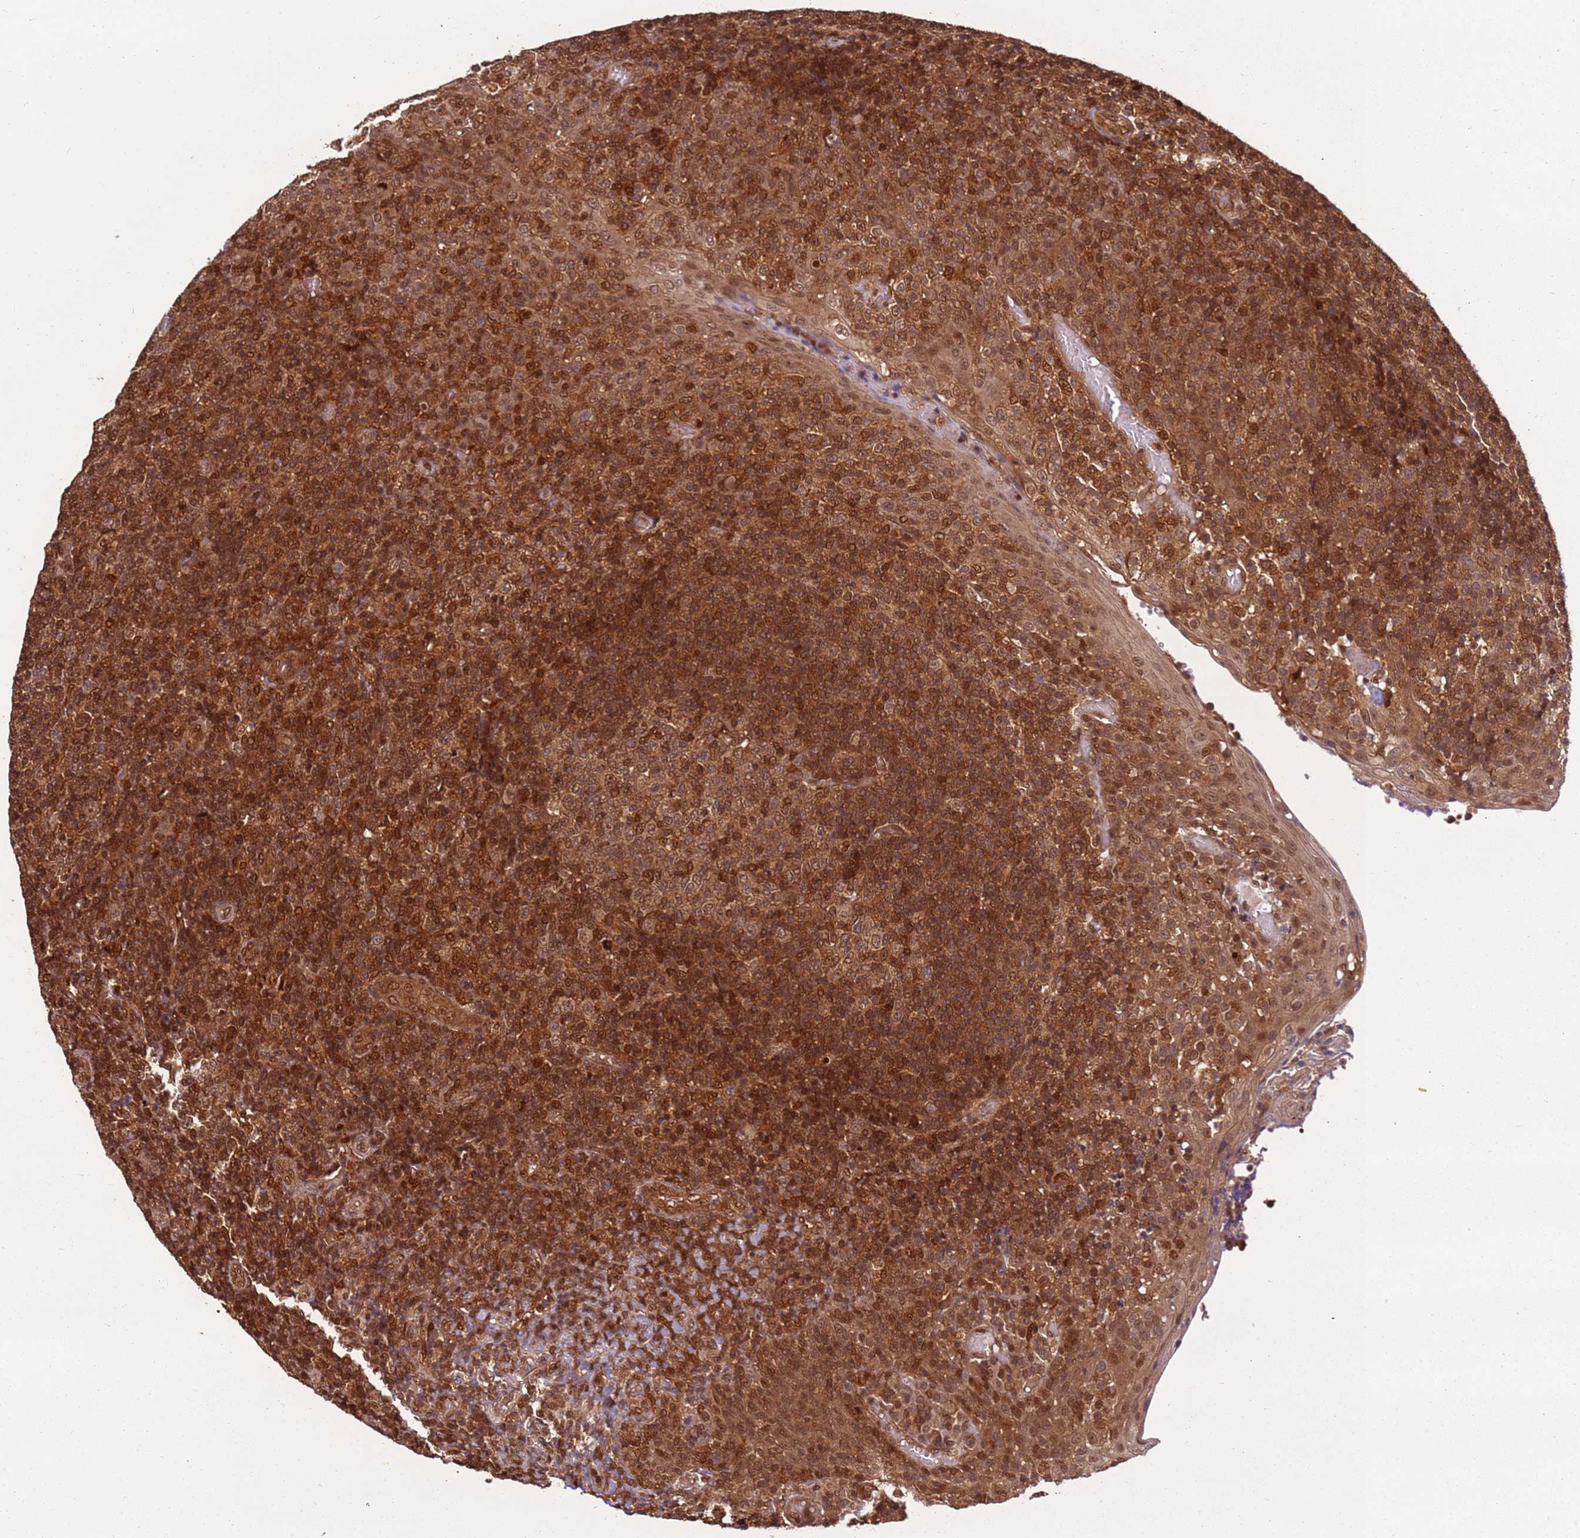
{"staining": {"intensity": "moderate", "quantity": "25%-75%", "location": "cytoplasmic/membranous,nuclear"}, "tissue": "tonsil", "cell_type": "Germinal center cells", "image_type": "normal", "snomed": [{"axis": "morphology", "description": "Normal tissue, NOS"}, {"axis": "topography", "description": "Tonsil"}], "caption": "Immunohistochemistry (IHC) of benign human tonsil reveals medium levels of moderate cytoplasmic/membranous,nuclear expression in about 25%-75% of germinal center cells.", "gene": "PGLS", "patient": {"sex": "female", "age": 19}}